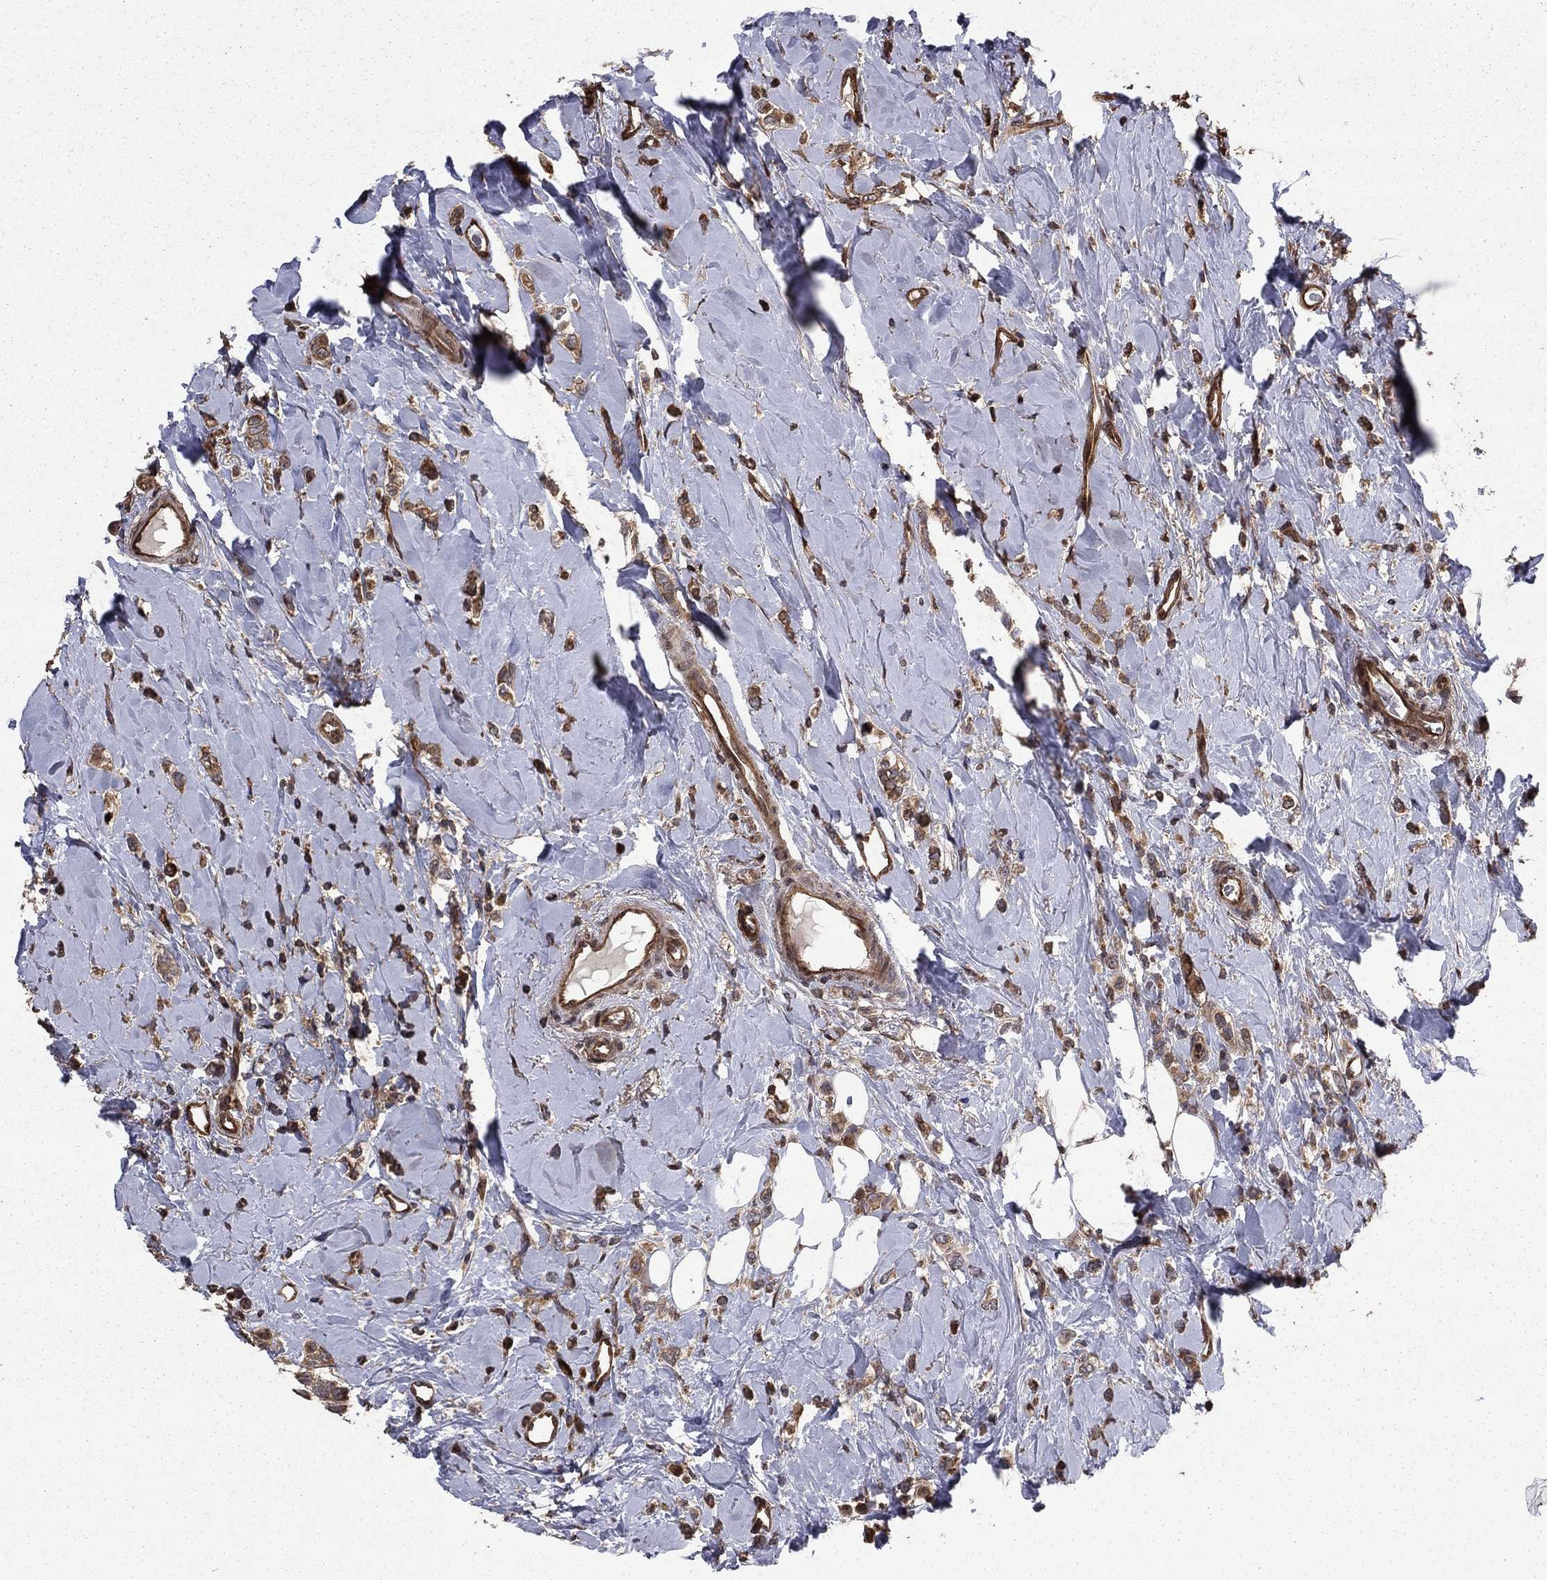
{"staining": {"intensity": "moderate", "quantity": ">75%", "location": "cytoplasmic/membranous"}, "tissue": "breast cancer", "cell_type": "Tumor cells", "image_type": "cancer", "snomed": [{"axis": "morphology", "description": "Lobular carcinoma"}, {"axis": "topography", "description": "Breast"}], "caption": "Tumor cells demonstrate medium levels of moderate cytoplasmic/membranous expression in about >75% of cells in lobular carcinoma (breast).", "gene": "GYG1", "patient": {"sex": "female", "age": 66}}